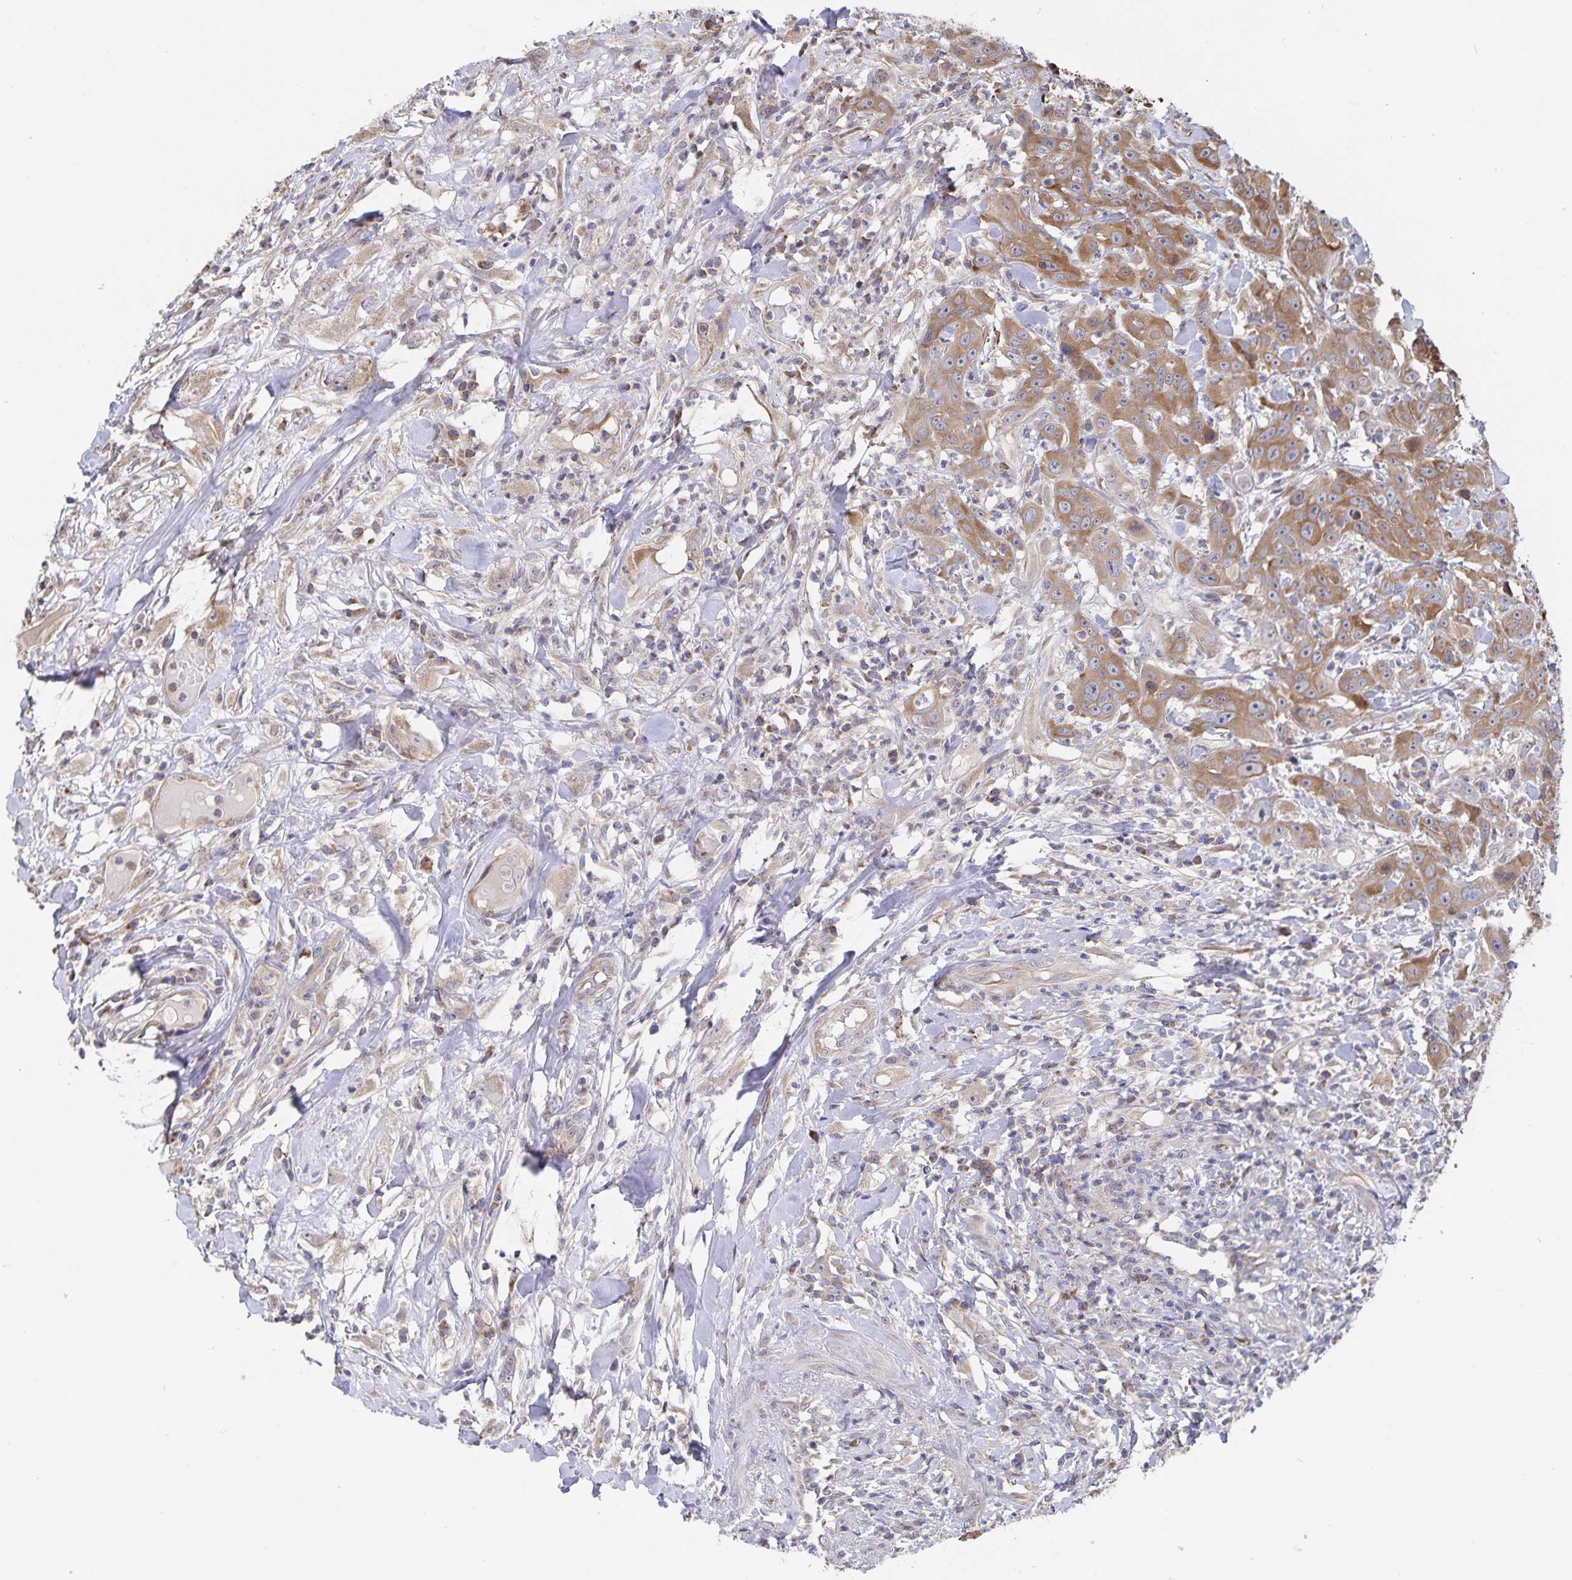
{"staining": {"intensity": "moderate", "quantity": "25%-75%", "location": "cytoplasmic/membranous"}, "tissue": "head and neck cancer", "cell_type": "Tumor cells", "image_type": "cancer", "snomed": [{"axis": "morphology", "description": "Squamous cell carcinoma, NOS"}, {"axis": "topography", "description": "Skin"}, {"axis": "topography", "description": "Head-Neck"}], "caption": "The image demonstrates a brown stain indicating the presence of a protein in the cytoplasmic/membranous of tumor cells in squamous cell carcinoma (head and neck).", "gene": "ACACA", "patient": {"sex": "male", "age": 80}}